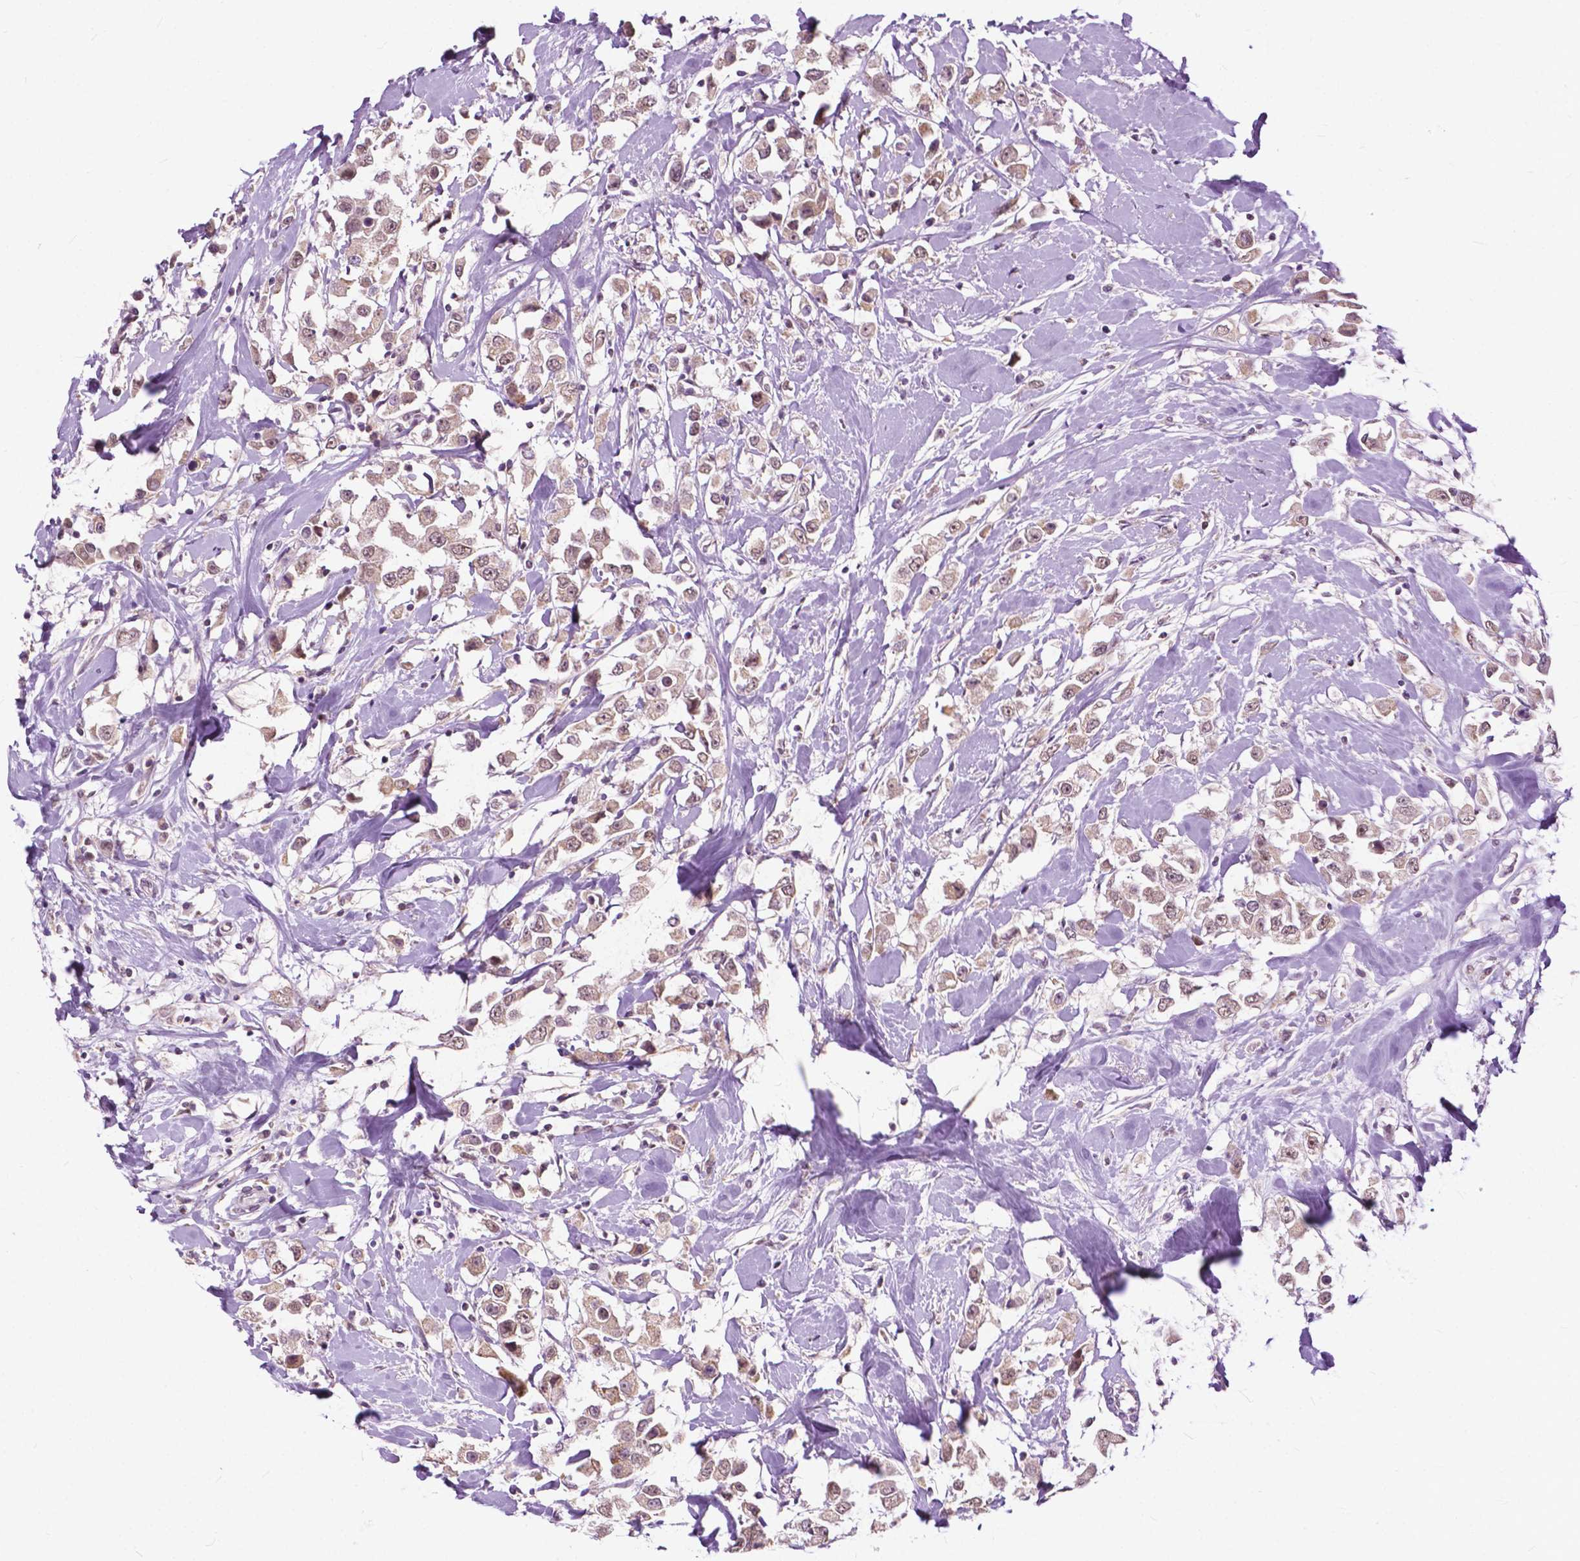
{"staining": {"intensity": "weak", "quantity": ">75%", "location": "cytoplasmic/membranous"}, "tissue": "breast cancer", "cell_type": "Tumor cells", "image_type": "cancer", "snomed": [{"axis": "morphology", "description": "Duct carcinoma"}, {"axis": "topography", "description": "Breast"}], "caption": "An IHC histopathology image of tumor tissue is shown. Protein staining in brown shows weak cytoplasmic/membranous positivity in breast cancer within tumor cells.", "gene": "TTC9B", "patient": {"sex": "female", "age": 61}}